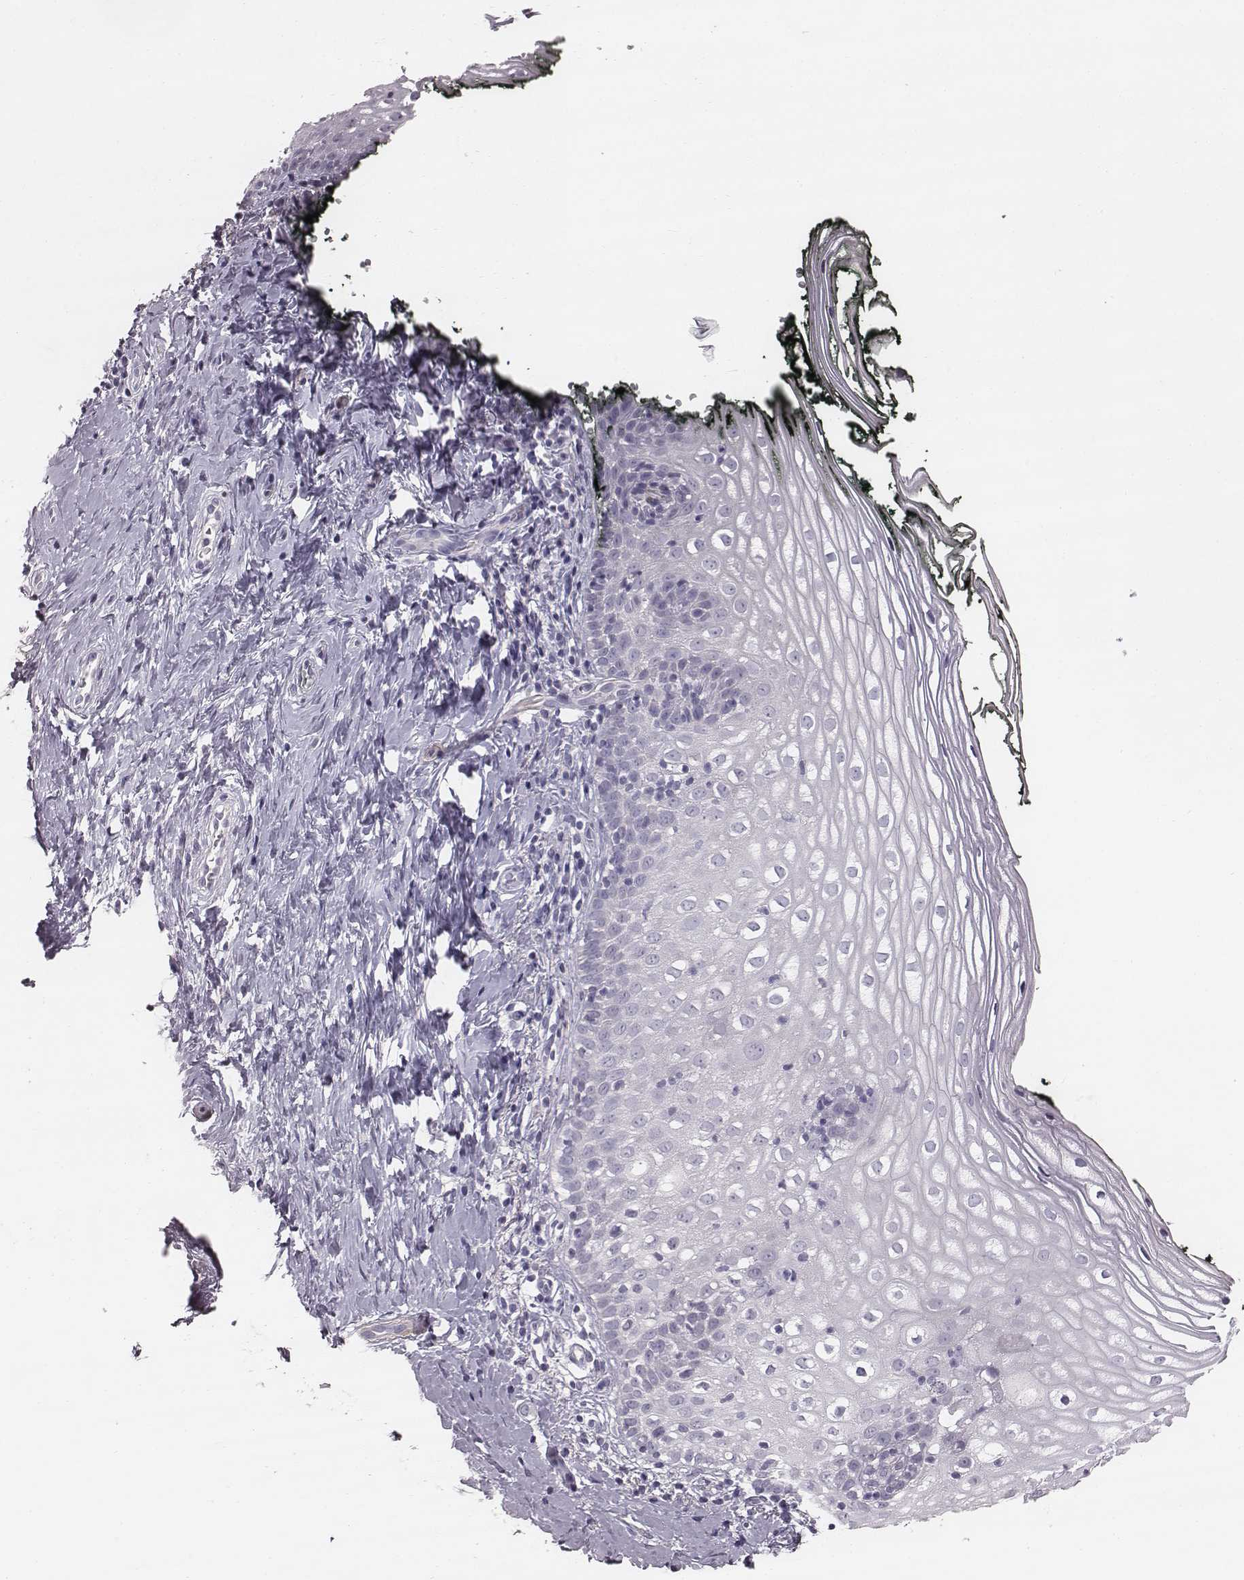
{"staining": {"intensity": "negative", "quantity": "none", "location": "none"}, "tissue": "vagina", "cell_type": "Squamous epithelial cells", "image_type": "normal", "snomed": [{"axis": "morphology", "description": "Normal tissue, NOS"}, {"axis": "topography", "description": "Vagina"}], "caption": "This is an immunohistochemistry (IHC) histopathology image of normal human vagina. There is no expression in squamous epithelial cells.", "gene": "ENSG00000284762", "patient": {"sex": "female", "age": 47}}